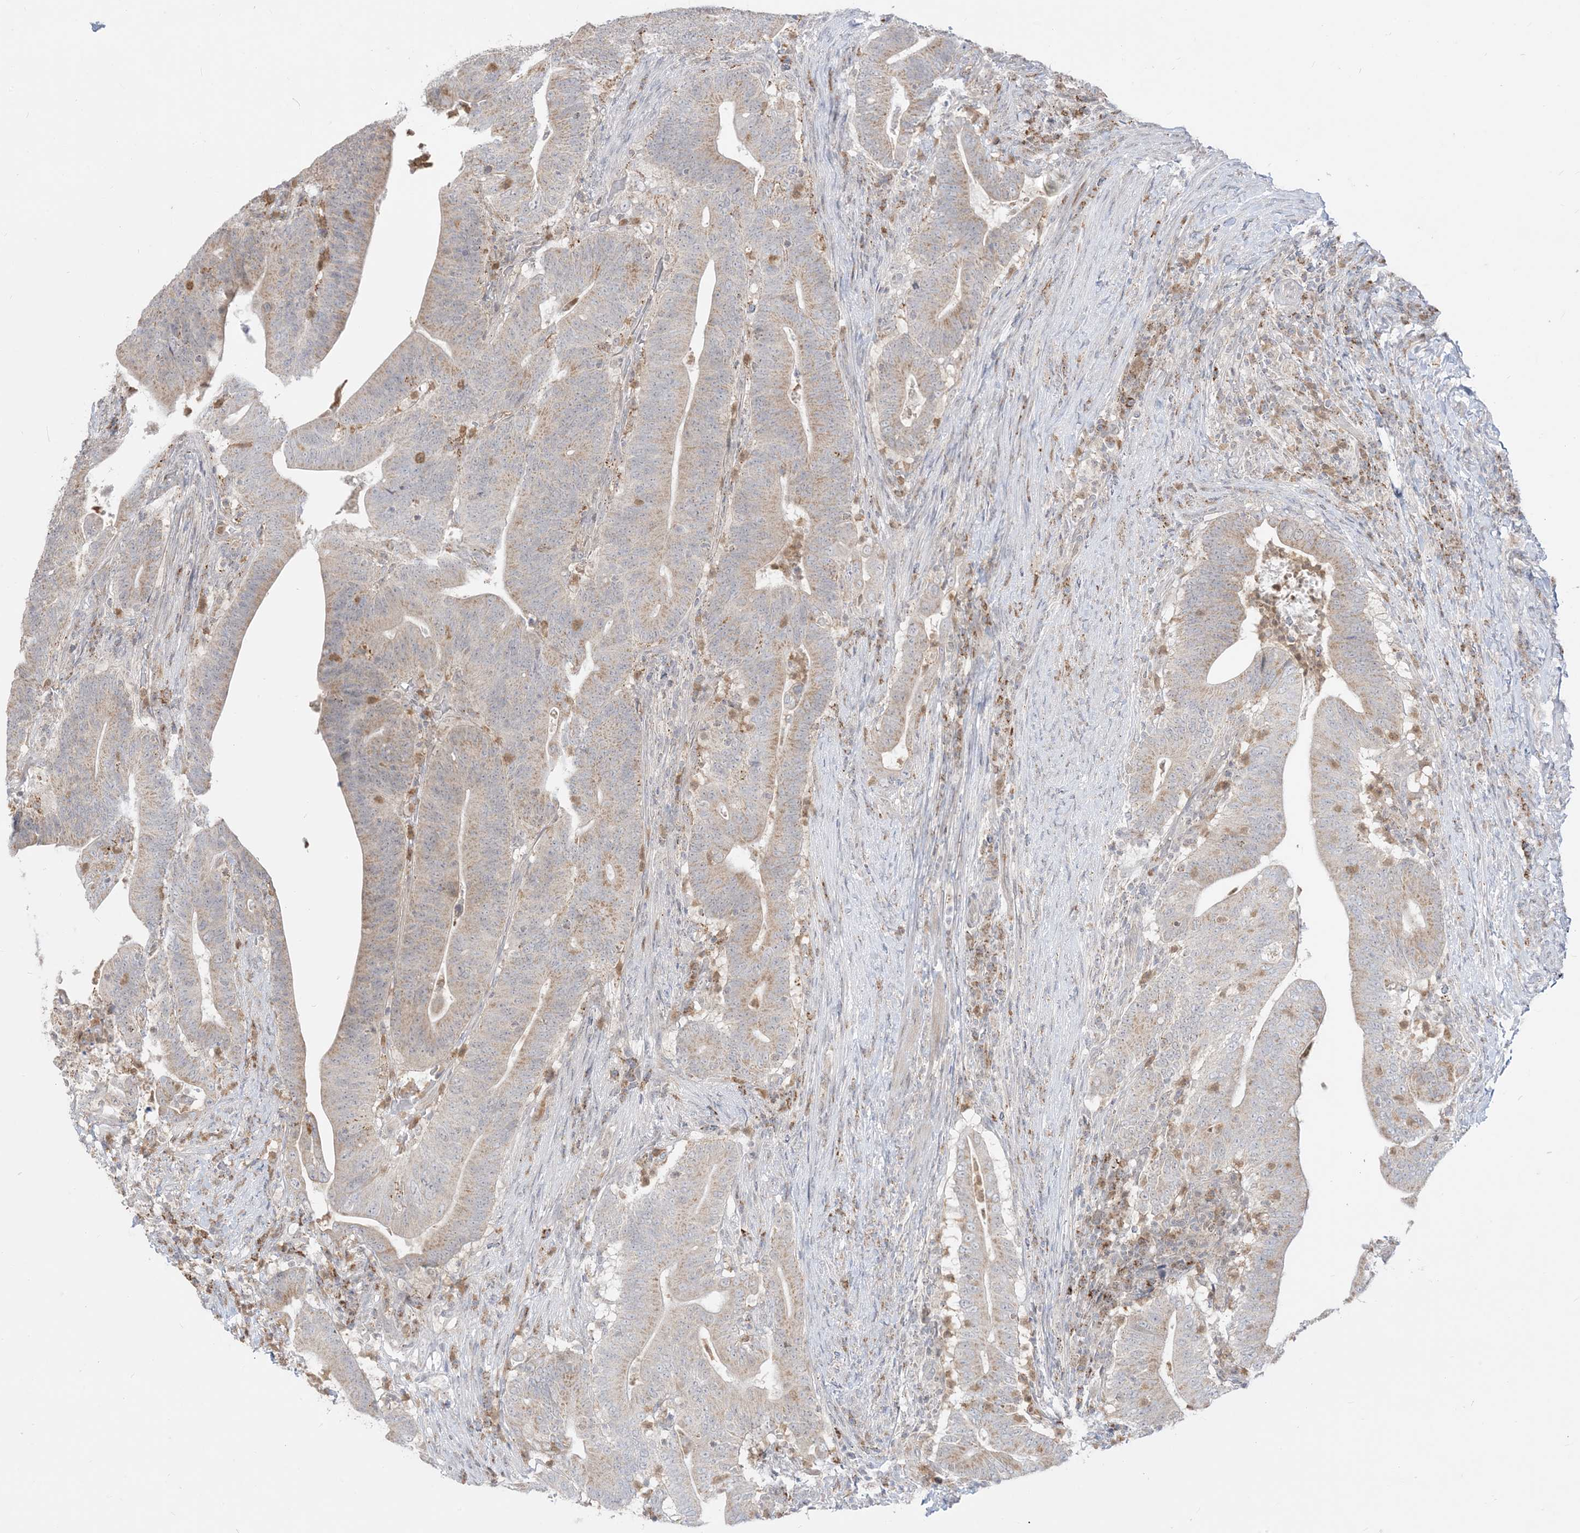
{"staining": {"intensity": "weak", "quantity": ">75%", "location": "cytoplasmic/membranous"}, "tissue": "colorectal cancer", "cell_type": "Tumor cells", "image_type": "cancer", "snomed": [{"axis": "morphology", "description": "Adenocarcinoma, NOS"}, {"axis": "topography", "description": "Colon"}], "caption": "A micrograph showing weak cytoplasmic/membranous expression in approximately >75% of tumor cells in colorectal cancer, as visualized by brown immunohistochemical staining.", "gene": "KANSL3", "patient": {"sex": "female", "age": 66}}